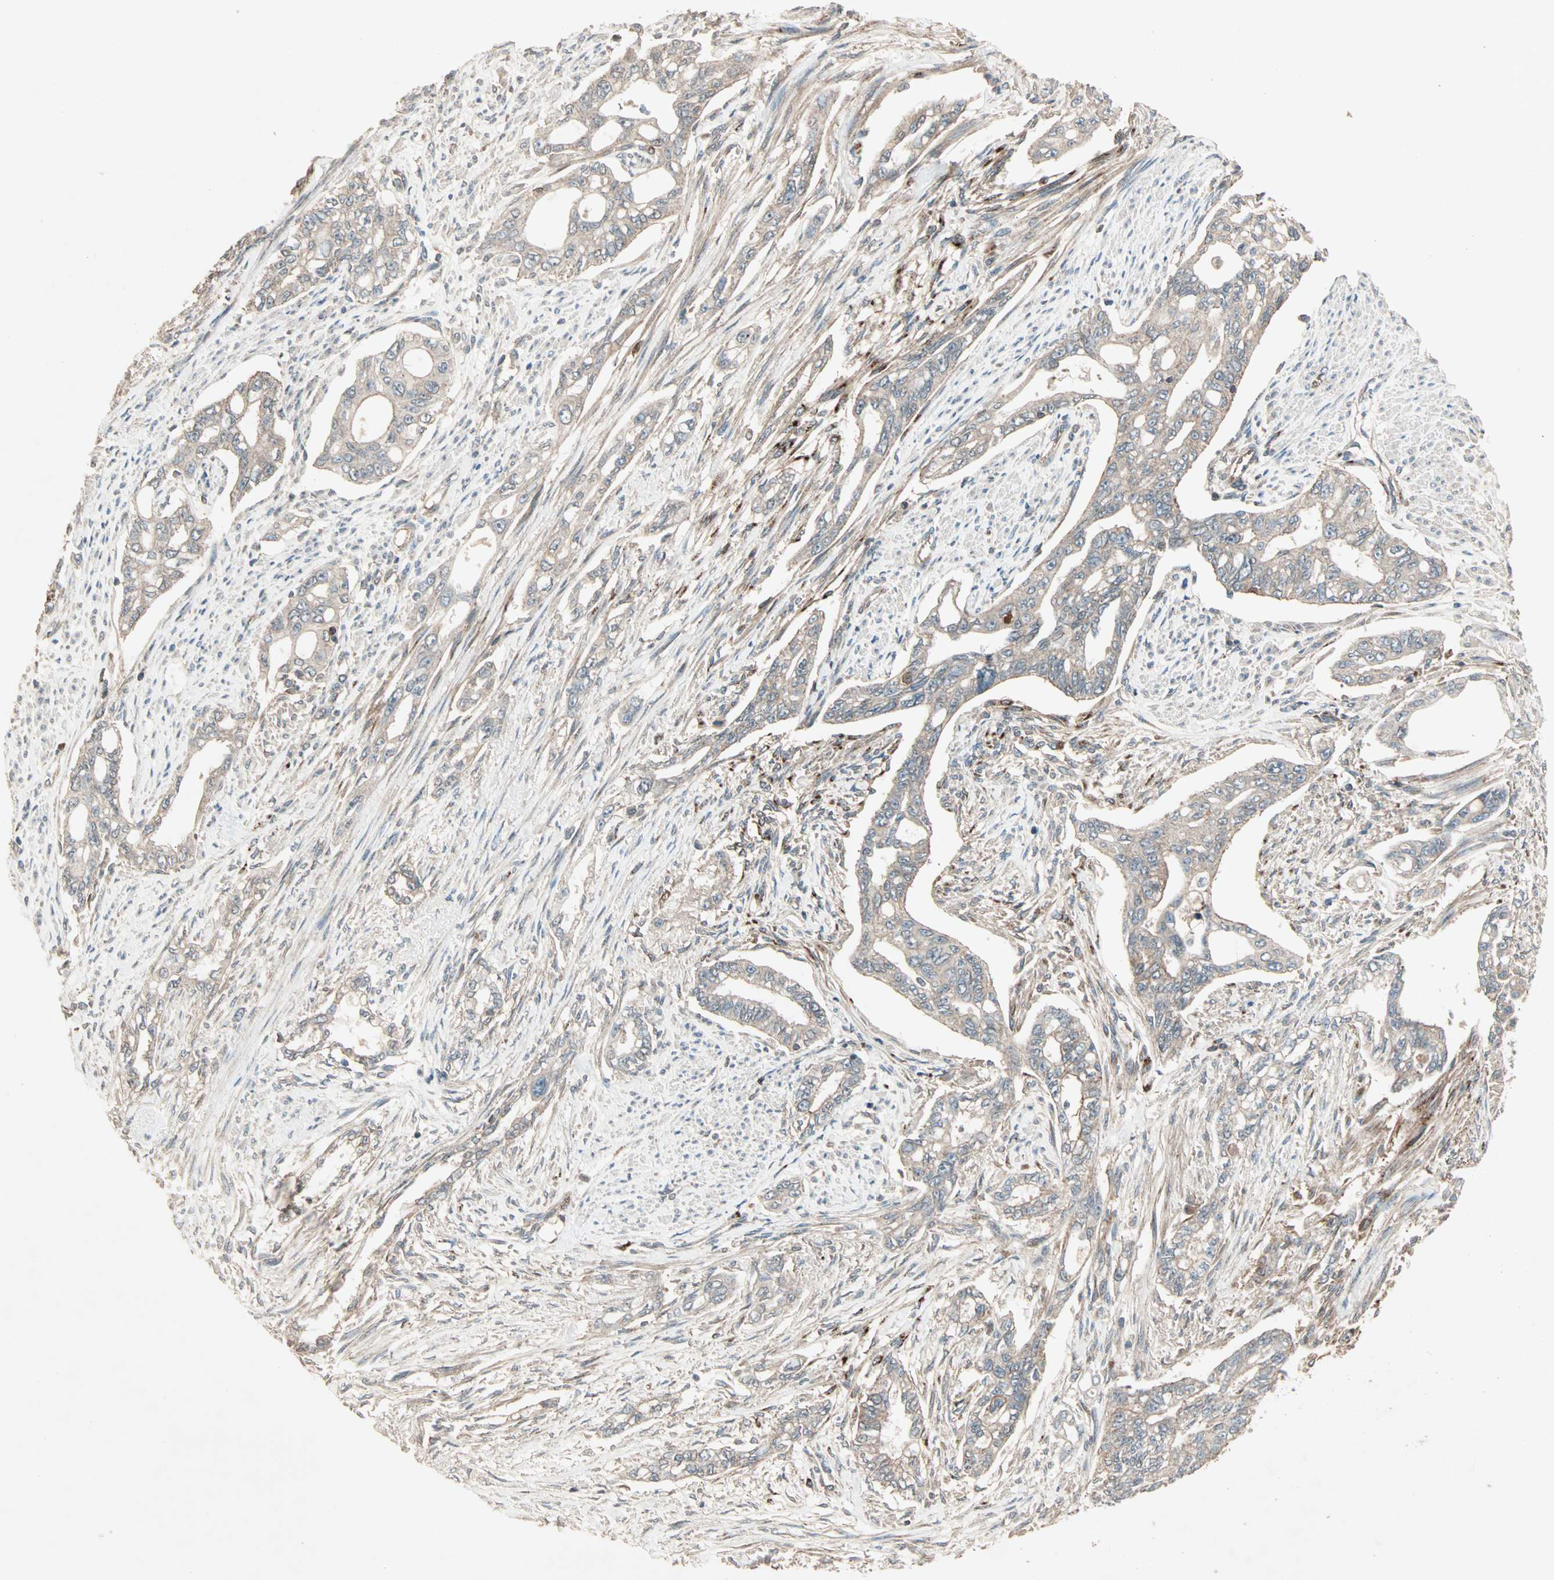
{"staining": {"intensity": "weak", "quantity": "25%-75%", "location": "cytoplasmic/membranous"}, "tissue": "pancreatic cancer", "cell_type": "Tumor cells", "image_type": "cancer", "snomed": [{"axis": "morphology", "description": "Normal tissue, NOS"}, {"axis": "topography", "description": "Pancreas"}], "caption": "The image demonstrates immunohistochemical staining of pancreatic cancer. There is weak cytoplasmic/membranous positivity is identified in approximately 25%-75% of tumor cells.", "gene": "MAP3K21", "patient": {"sex": "male", "age": 42}}